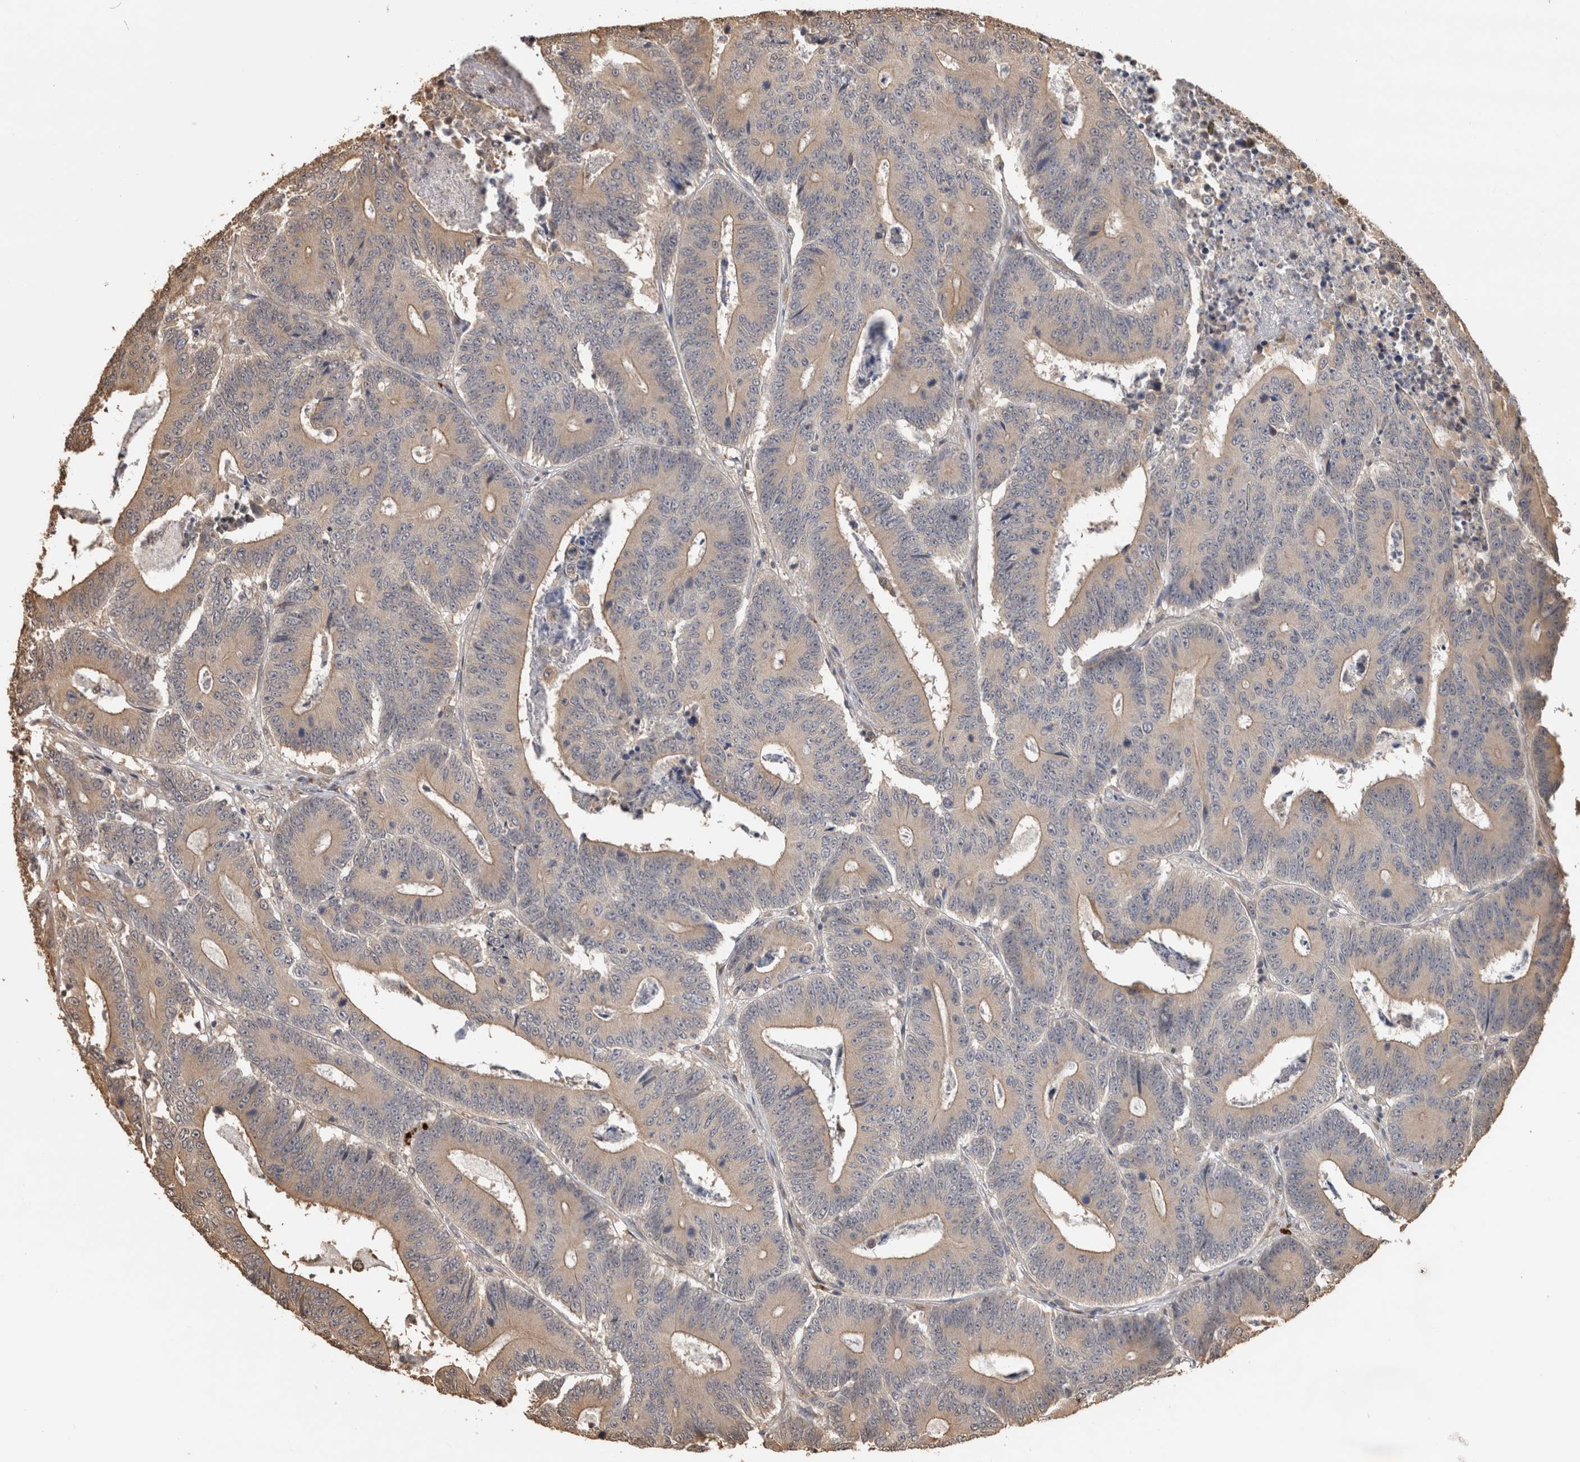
{"staining": {"intensity": "weak", "quantity": "25%-75%", "location": "cytoplasmic/membranous"}, "tissue": "colorectal cancer", "cell_type": "Tumor cells", "image_type": "cancer", "snomed": [{"axis": "morphology", "description": "Adenocarcinoma, NOS"}, {"axis": "topography", "description": "Colon"}], "caption": "Human adenocarcinoma (colorectal) stained for a protein (brown) exhibits weak cytoplasmic/membranous positive positivity in approximately 25%-75% of tumor cells.", "gene": "CLIP1", "patient": {"sex": "male", "age": 83}}